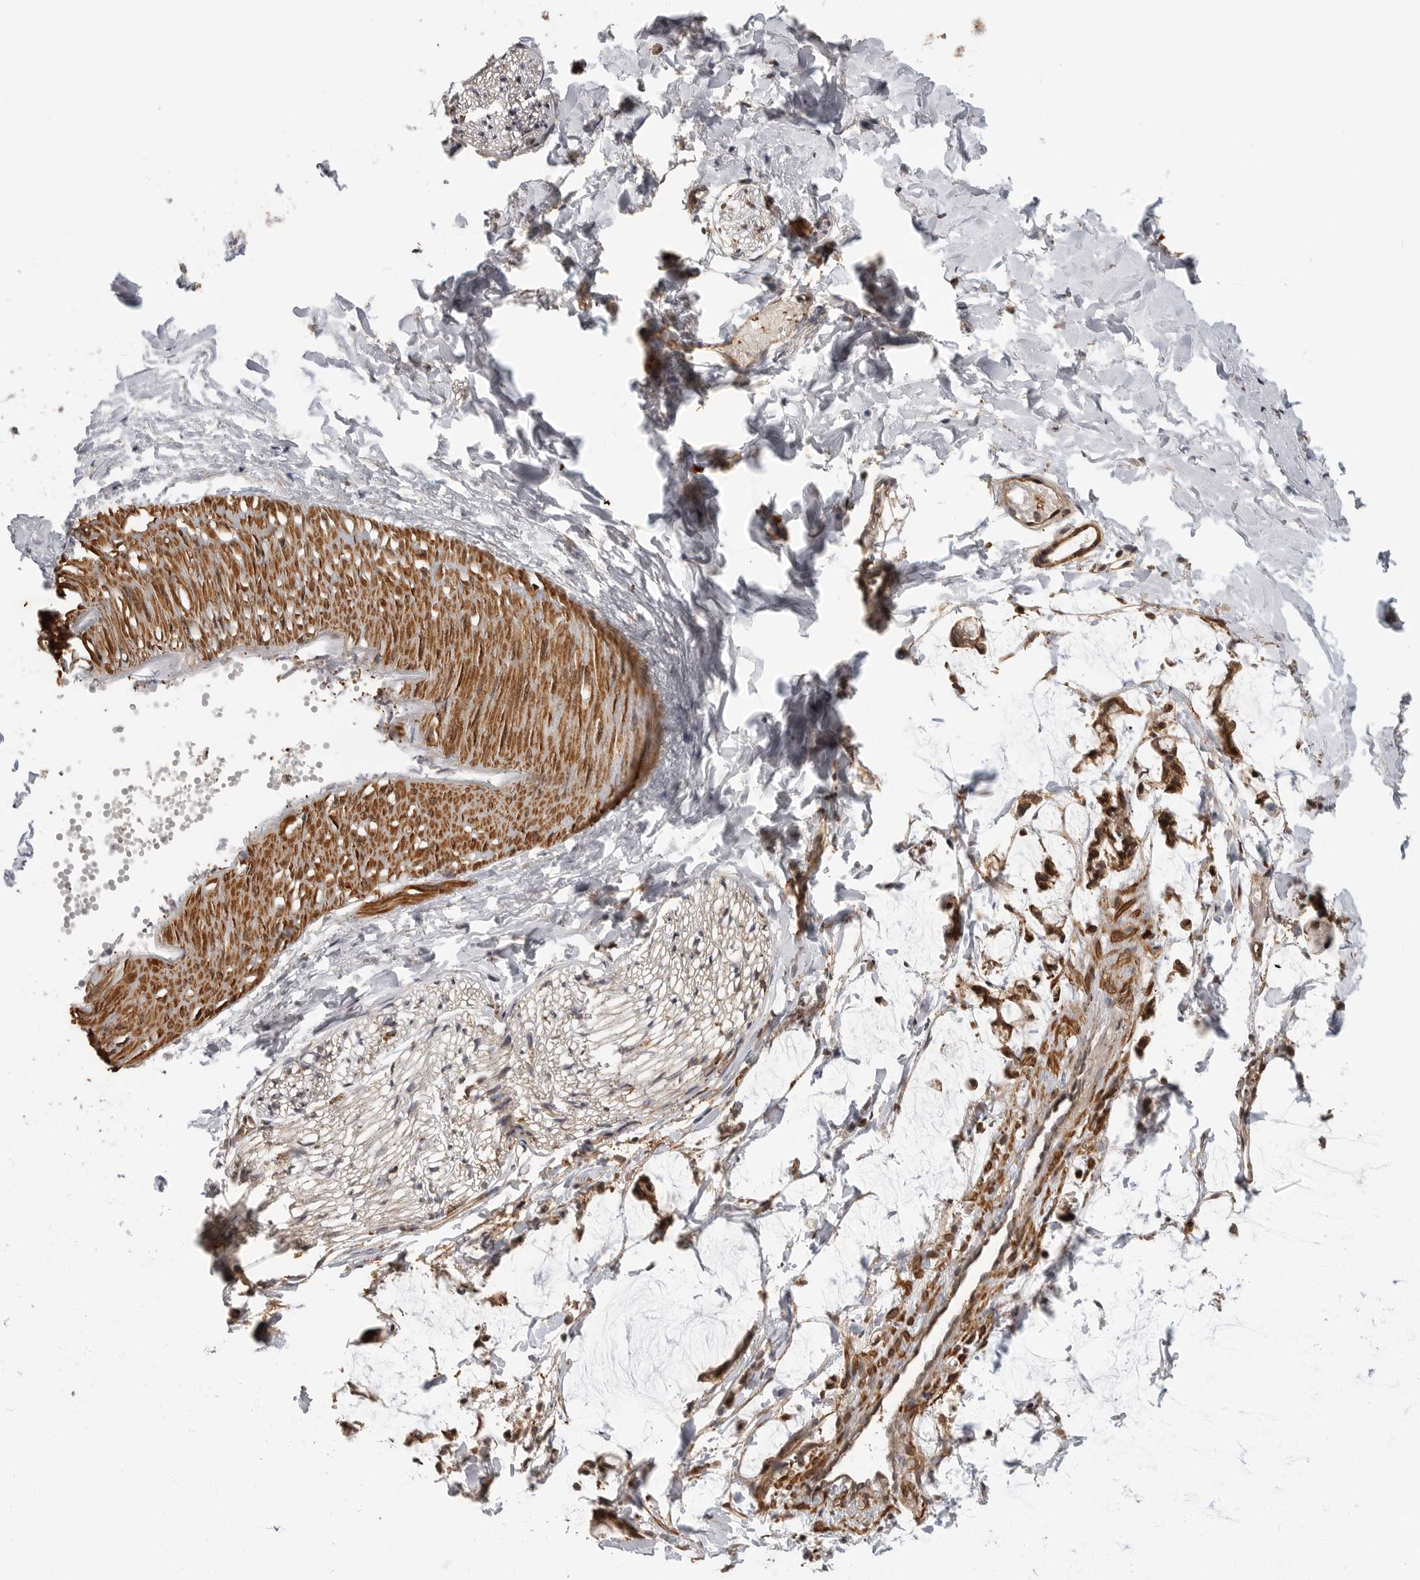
{"staining": {"intensity": "negative", "quantity": "none", "location": "none"}, "tissue": "adipose tissue", "cell_type": "Adipocytes", "image_type": "normal", "snomed": [{"axis": "morphology", "description": "Normal tissue, NOS"}, {"axis": "morphology", "description": "Adenocarcinoma, NOS"}, {"axis": "topography", "description": "Colon"}, {"axis": "topography", "description": "Peripheral nerve tissue"}], "caption": "IHC image of unremarkable adipose tissue: human adipose tissue stained with DAB (3,3'-diaminobenzidine) demonstrates no significant protein staining in adipocytes. Brightfield microscopy of IHC stained with DAB (3,3'-diaminobenzidine) (brown) and hematoxylin (blue), captured at high magnification.", "gene": "ERN1", "patient": {"sex": "male", "age": 14}}